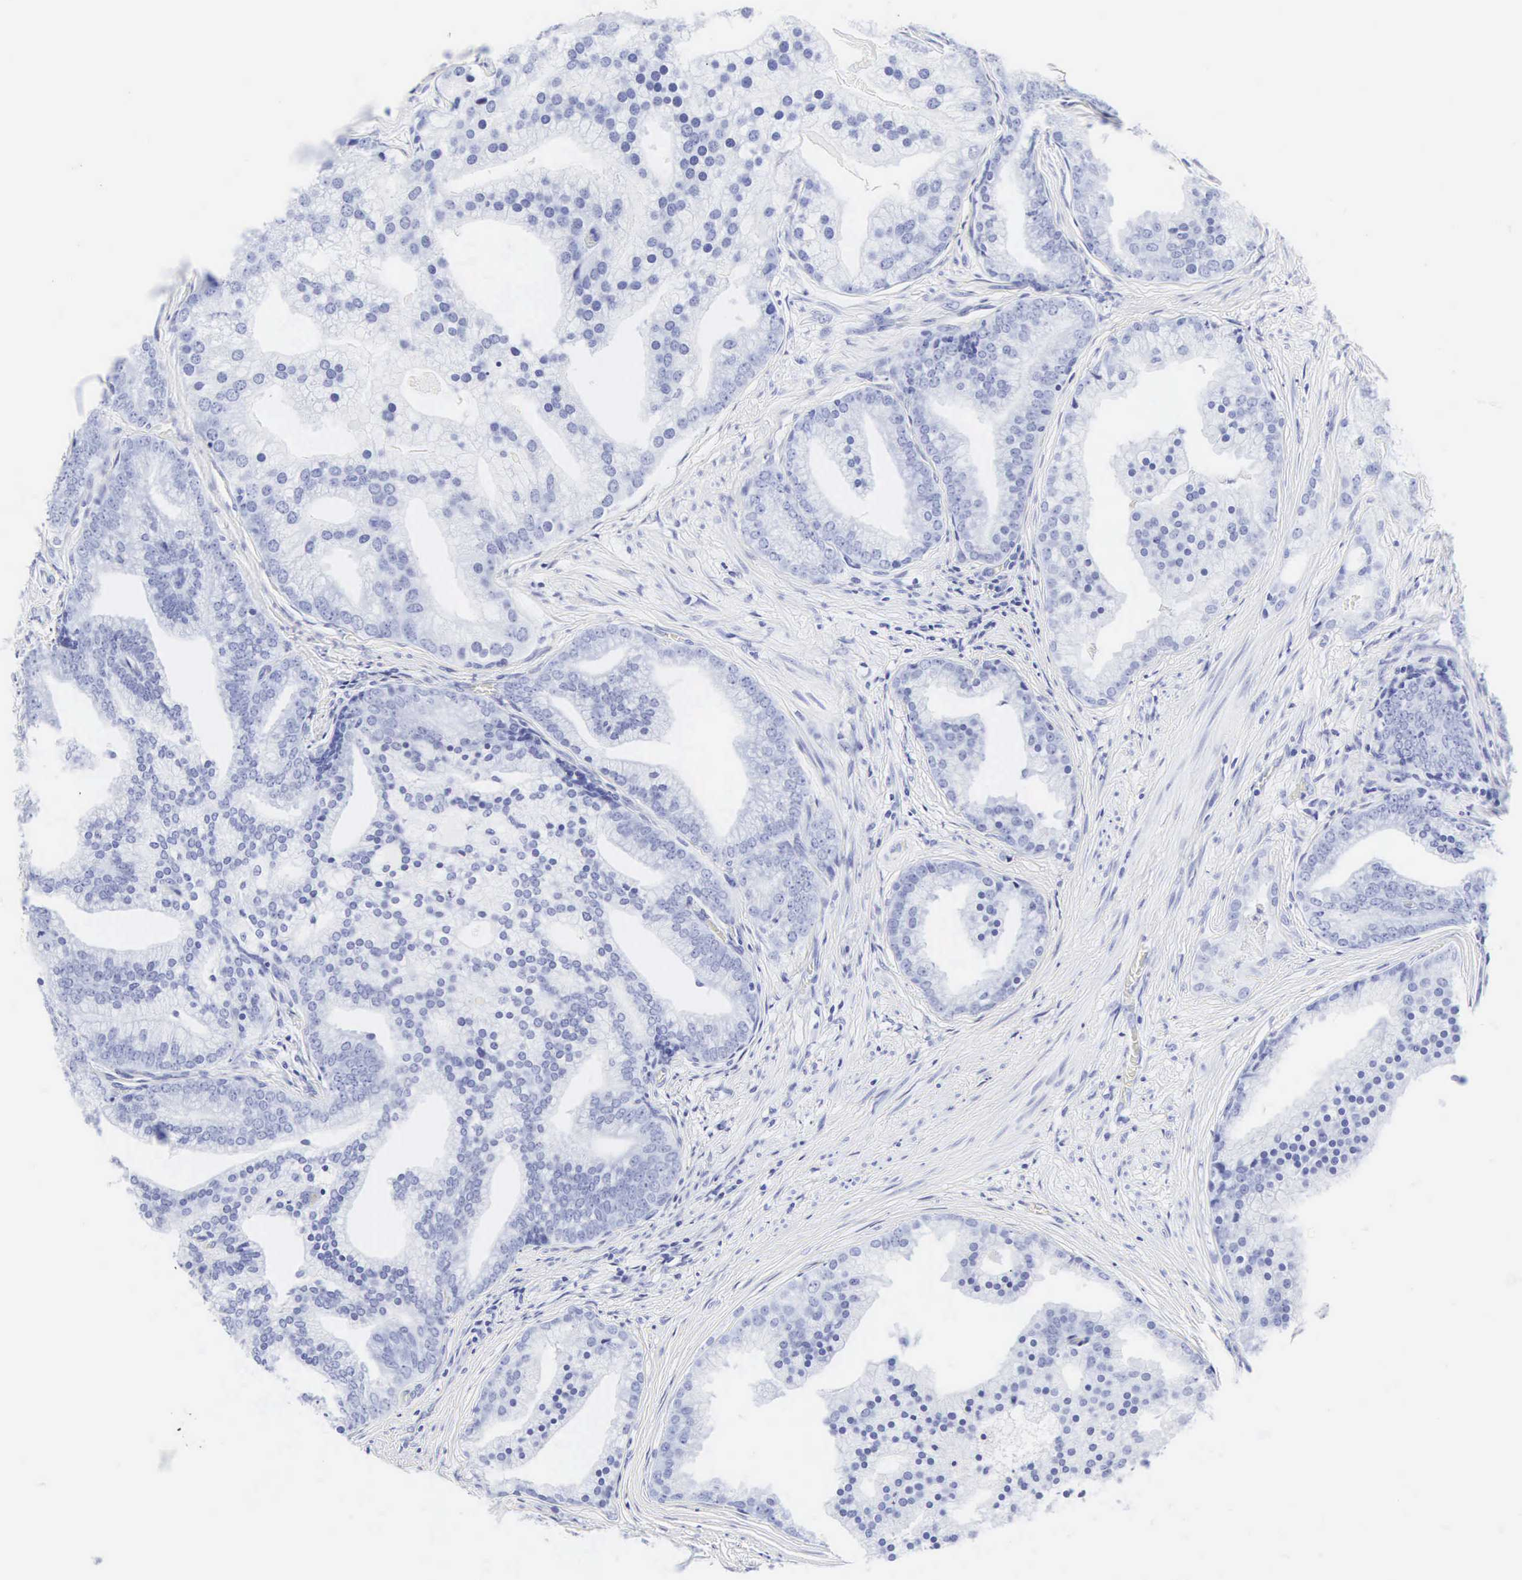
{"staining": {"intensity": "negative", "quantity": "none", "location": "none"}, "tissue": "prostate cancer", "cell_type": "Tumor cells", "image_type": "cancer", "snomed": [{"axis": "morphology", "description": "Adenocarcinoma, Low grade"}, {"axis": "topography", "description": "Prostate"}], "caption": "Immunohistochemical staining of human low-grade adenocarcinoma (prostate) displays no significant staining in tumor cells.", "gene": "CGB3", "patient": {"sex": "male", "age": 71}}